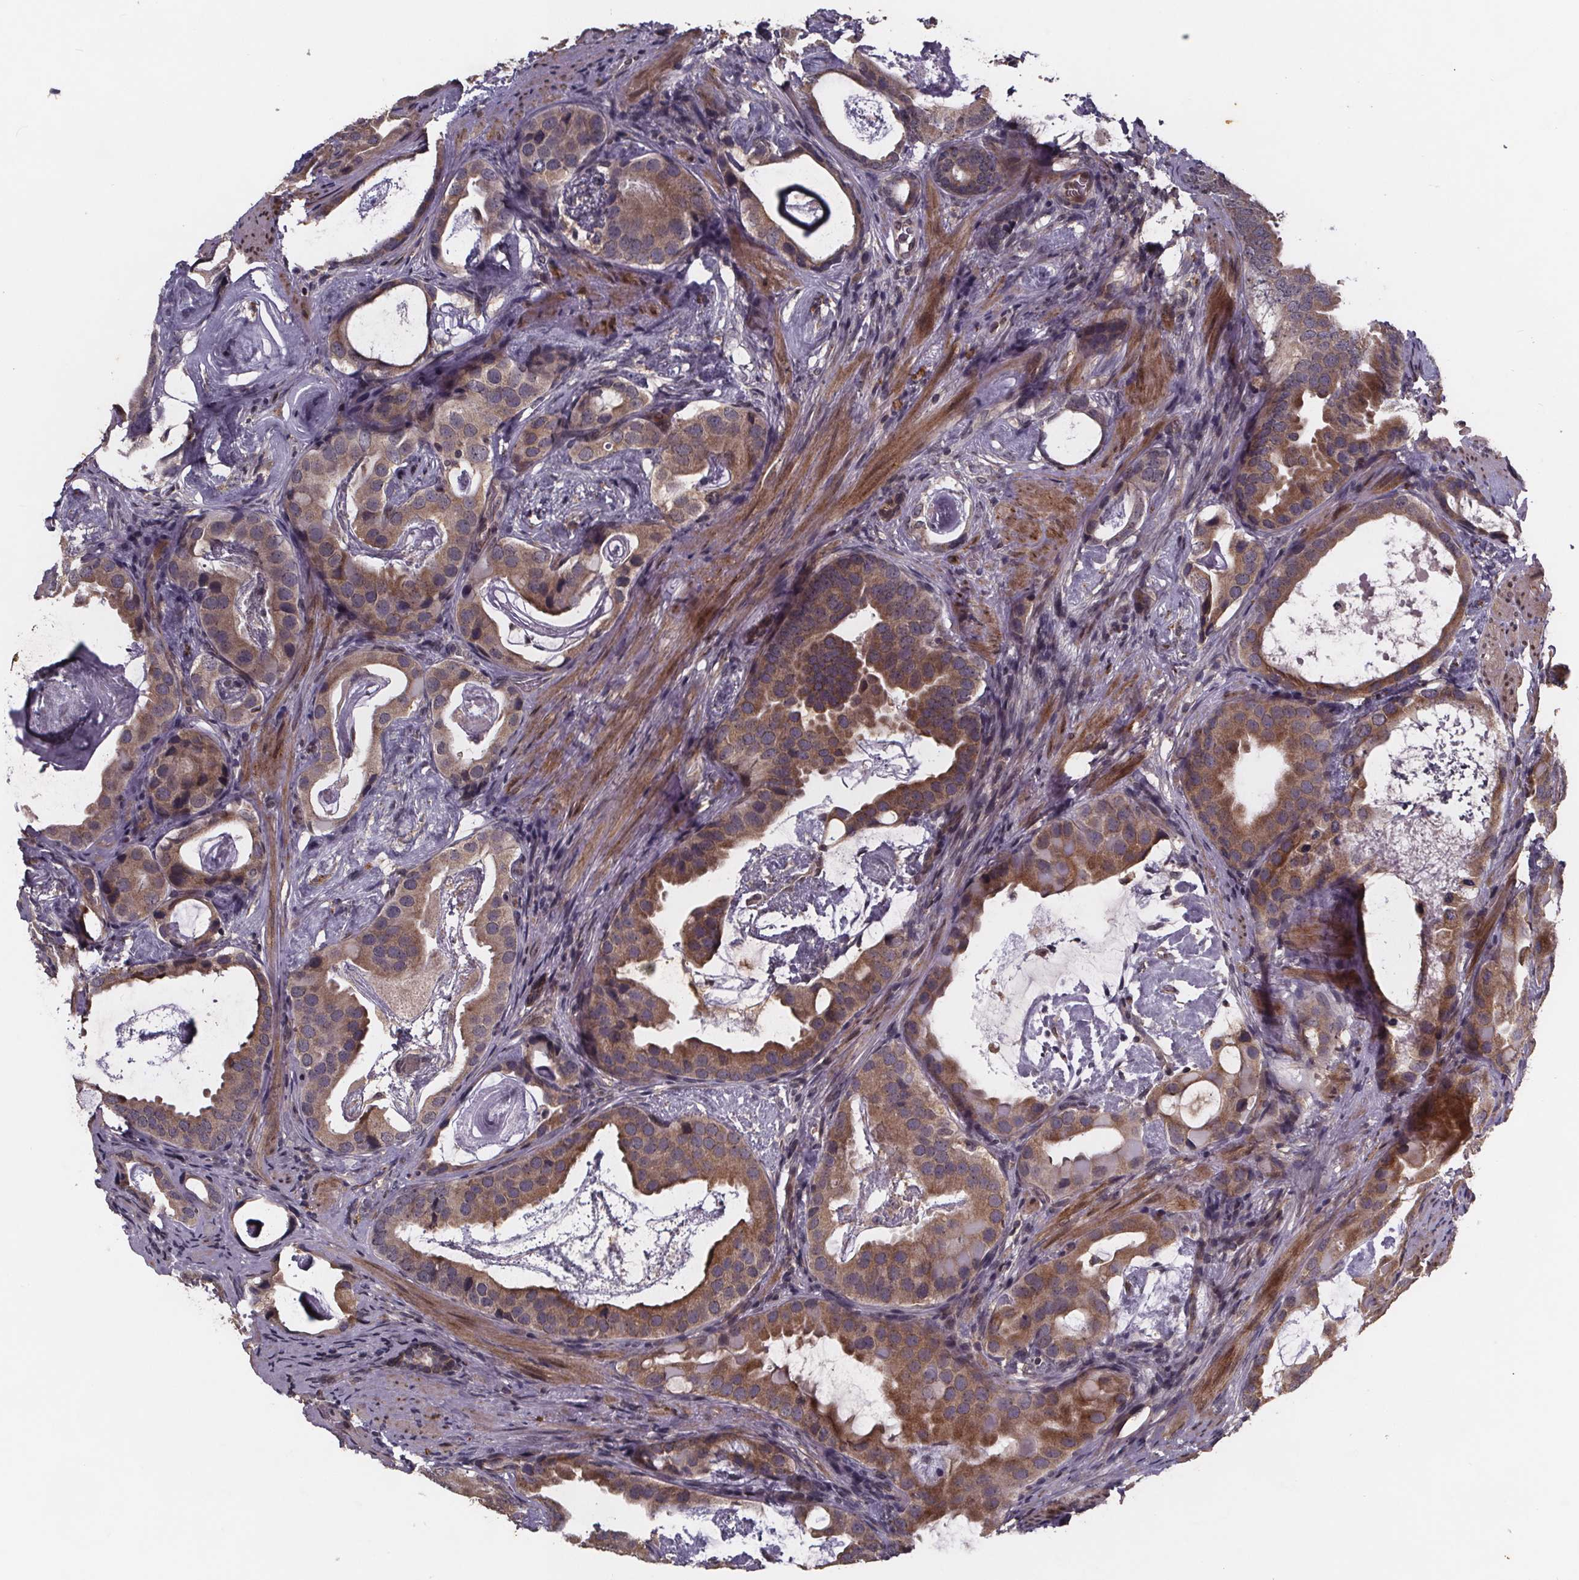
{"staining": {"intensity": "moderate", "quantity": ">75%", "location": "cytoplasmic/membranous"}, "tissue": "prostate cancer", "cell_type": "Tumor cells", "image_type": "cancer", "snomed": [{"axis": "morphology", "description": "Adenocarcinoma, Low grade"}, {"axis": "topography", "description": "Prostate and seminal vesicle, NOS"}], "caption": "IHC staining of prostate cancer, which displays medium levels of moderate cytoplasmic/membranous staining in about >75% of tumor cells indicating moderate cytoplasmic/membranous protein positivity. The staining was performed using DAB (brown) for protein detection and nuclei were counterstained in hematoxylin (blue).", "gene": "PIERCE2", "patient": {"sex": "male", "age": 71}}